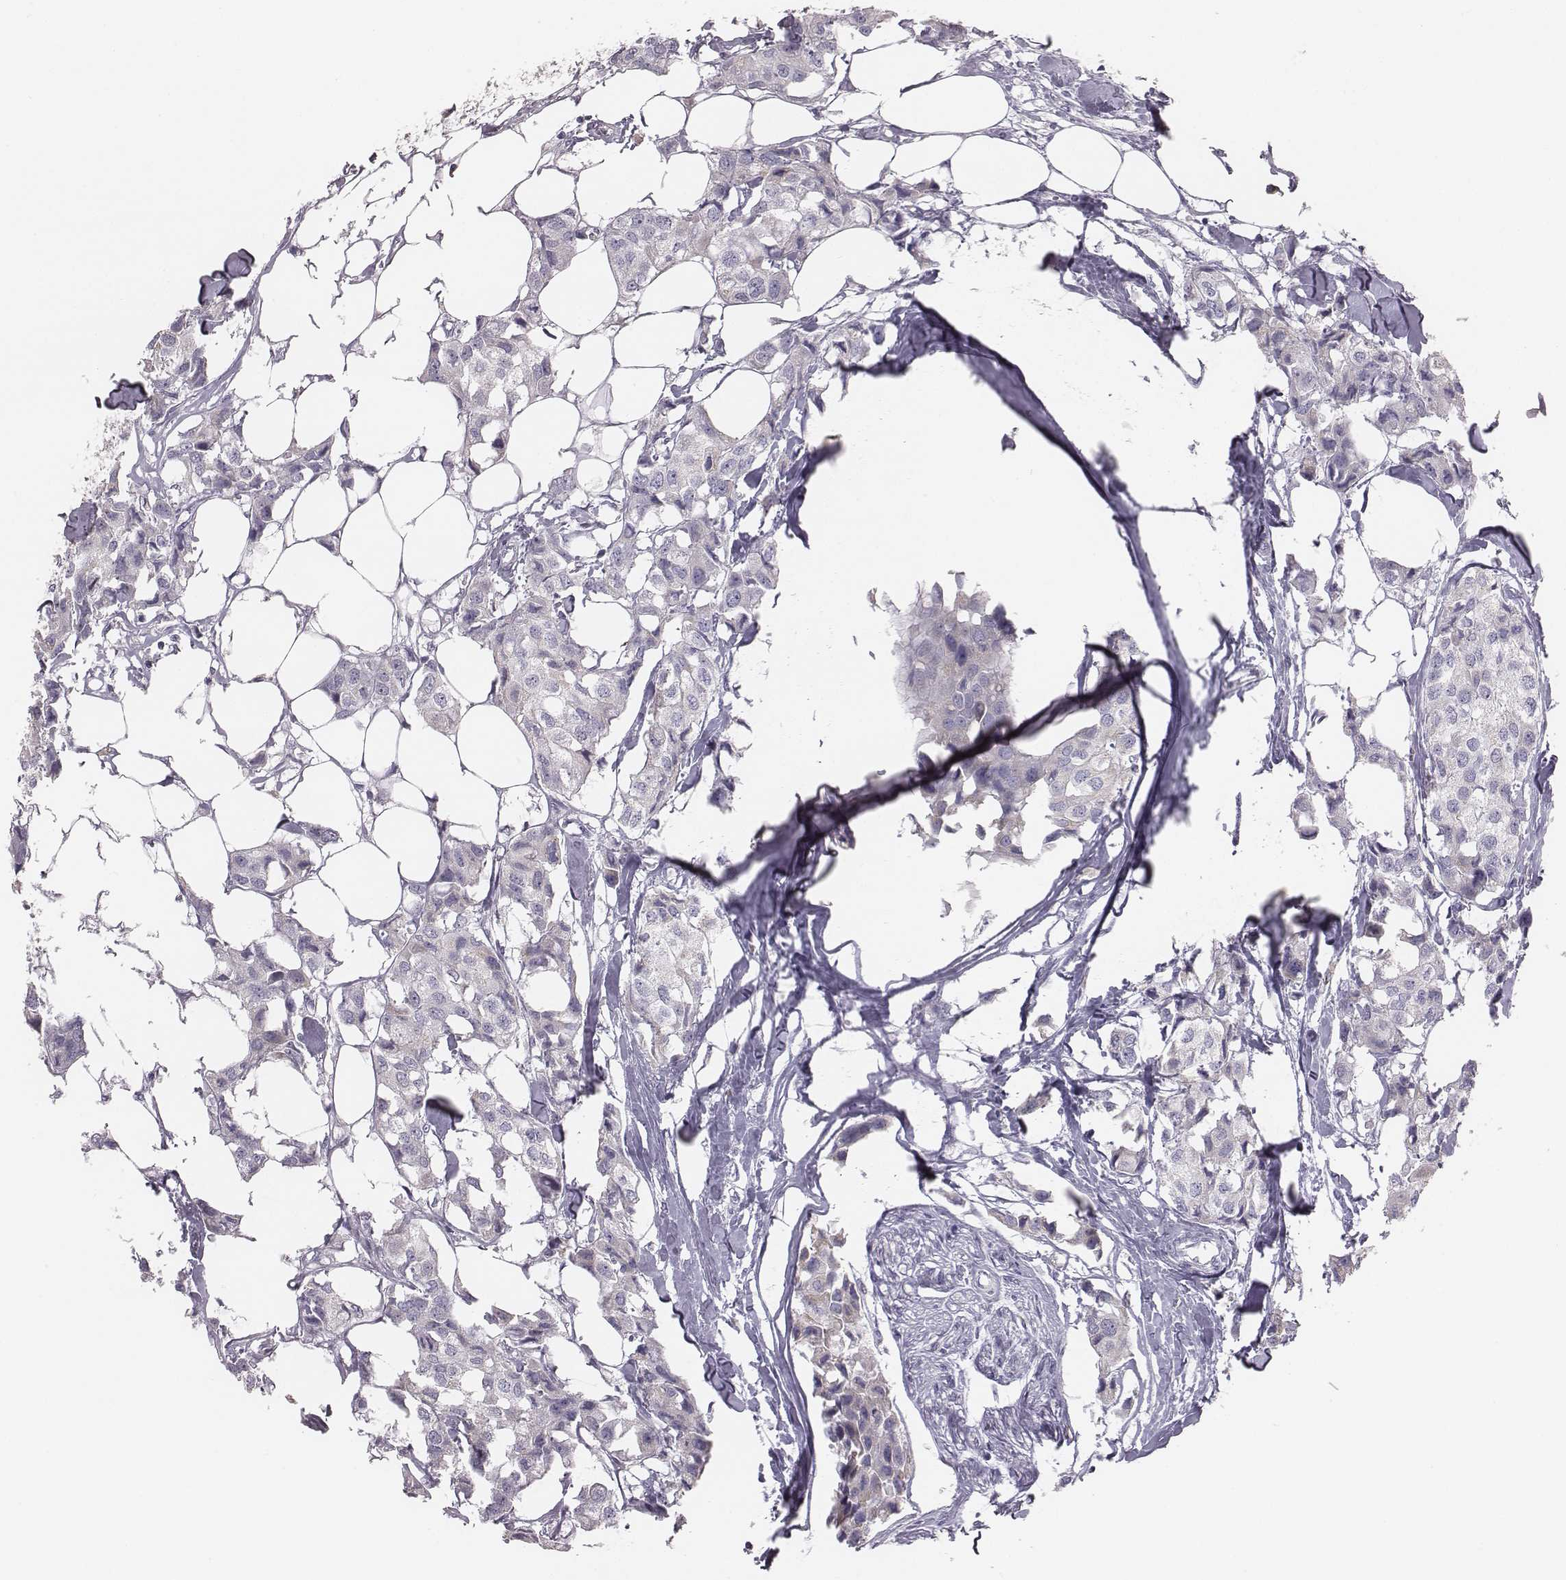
{"staining": {"intensity": "negative", "quantity": "none", "location": "none"}, "tissue": "breast cancer", "cell_type": "Tumor cells", "image_type": "cancer", "snomed": [{"axis": "morphology", "description": "Duct carcinoma"}, {"axis": "topography", "description": "Breast"}], "caption": "An immunohistochemistry micrograph of breast cancer is shown. There is no staining in tumor cells of breast cancer. Nuclei are stained in blue.", "gene": "C6orf58", "patient": {"sex": "female", "age": 80}}